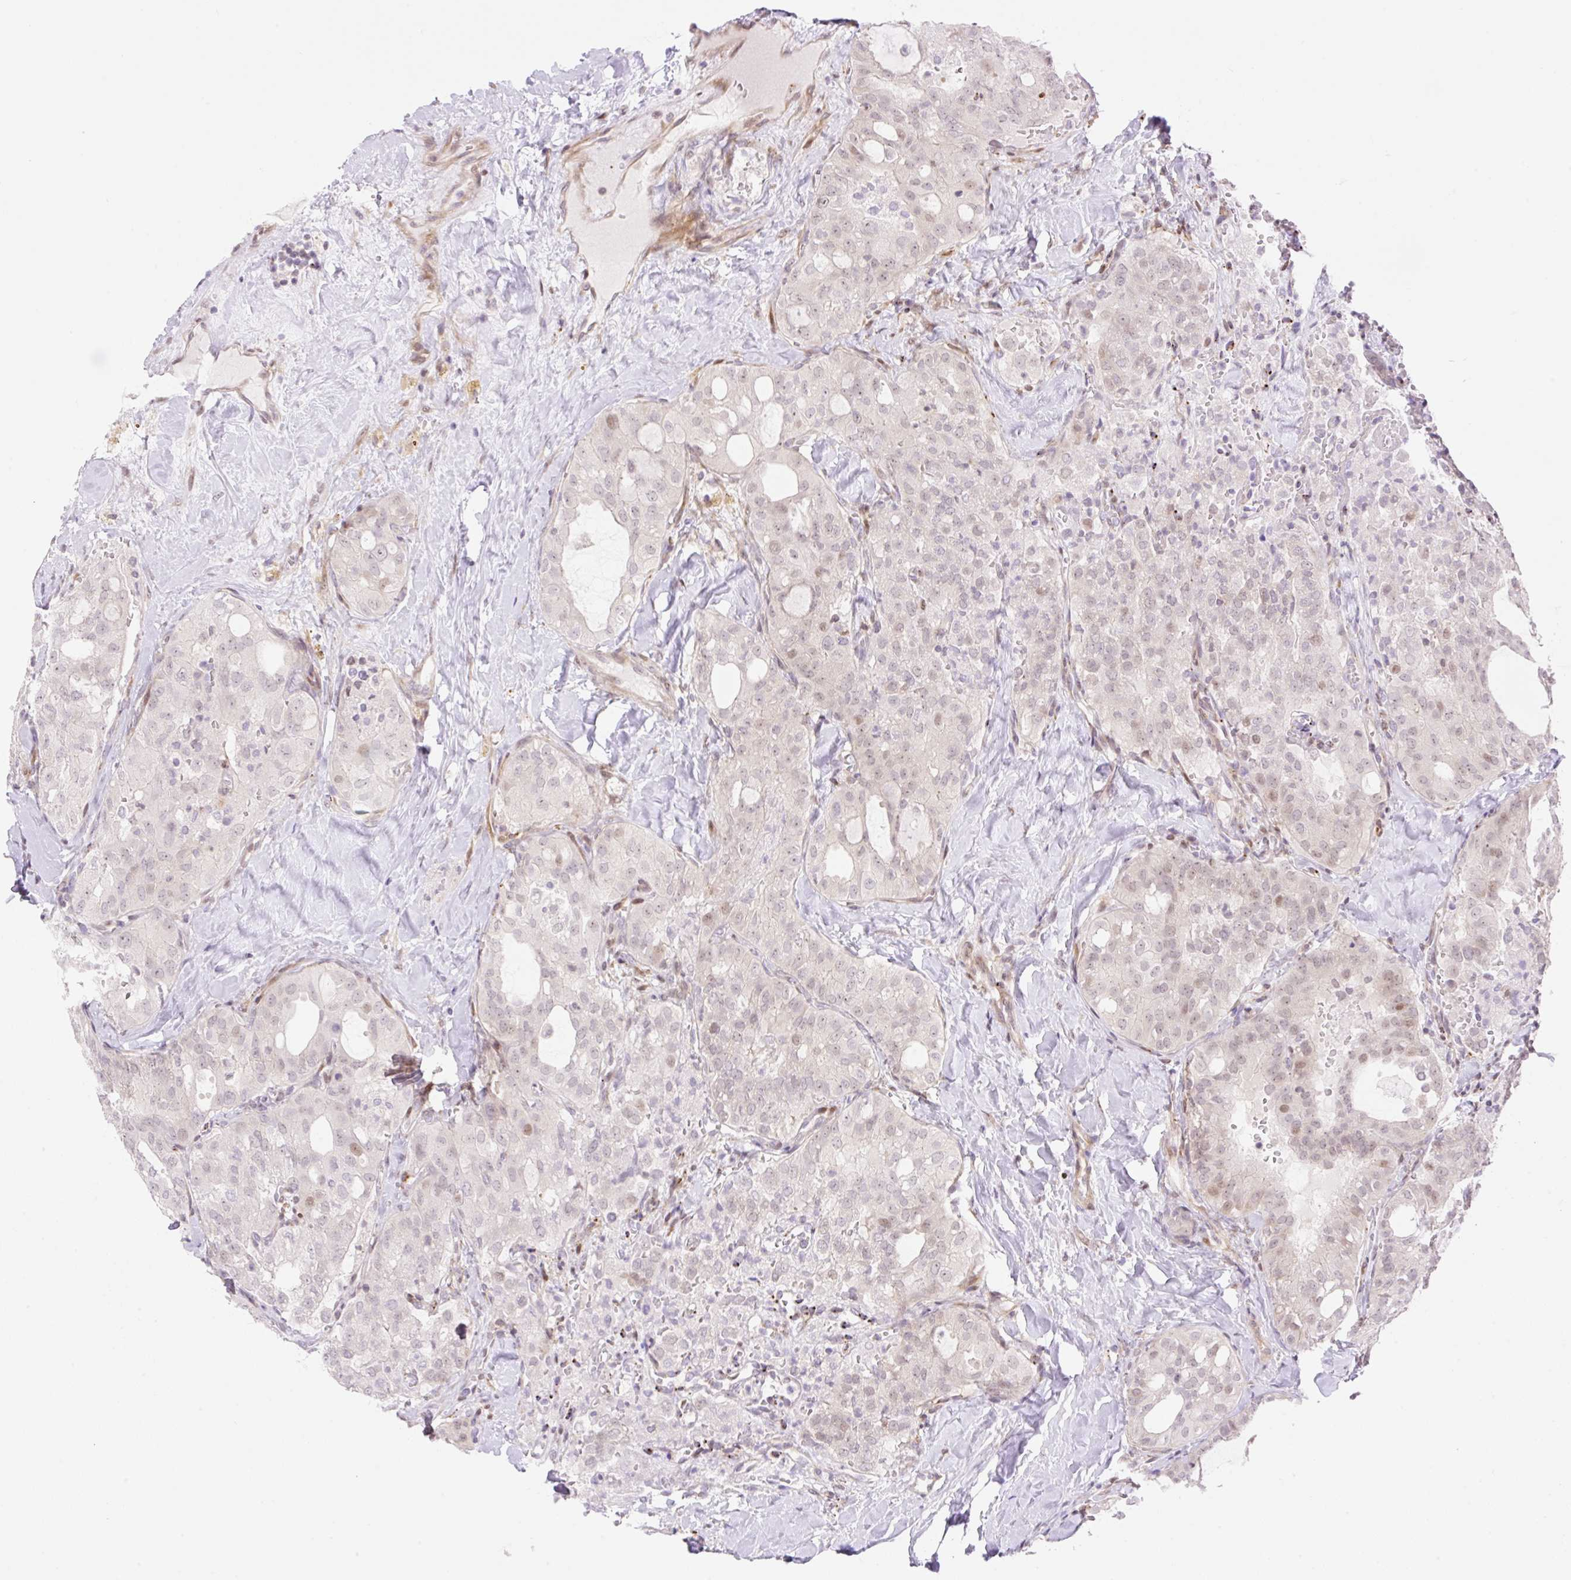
{"staining": {"intensity": "negative", "quantity": "none", "location": "none"}, "tissue": "thyroid cancer", "cell_type": "Tumor cells", "image_type": "cancer", "snomed": [{"axis": "morphology", "description": "Follicular adenoma carcinoma, NOS"}, {"axis": "topography", "description": "Thyroid gland"}], "caption": "DAB immunohistochemical staining of human follicular adenoma carcinoma (thyroid) exhibits no significant positivity in tumor cells.", "gene": "ZFP41", "patient": {"sex": "male", "age": 75}}